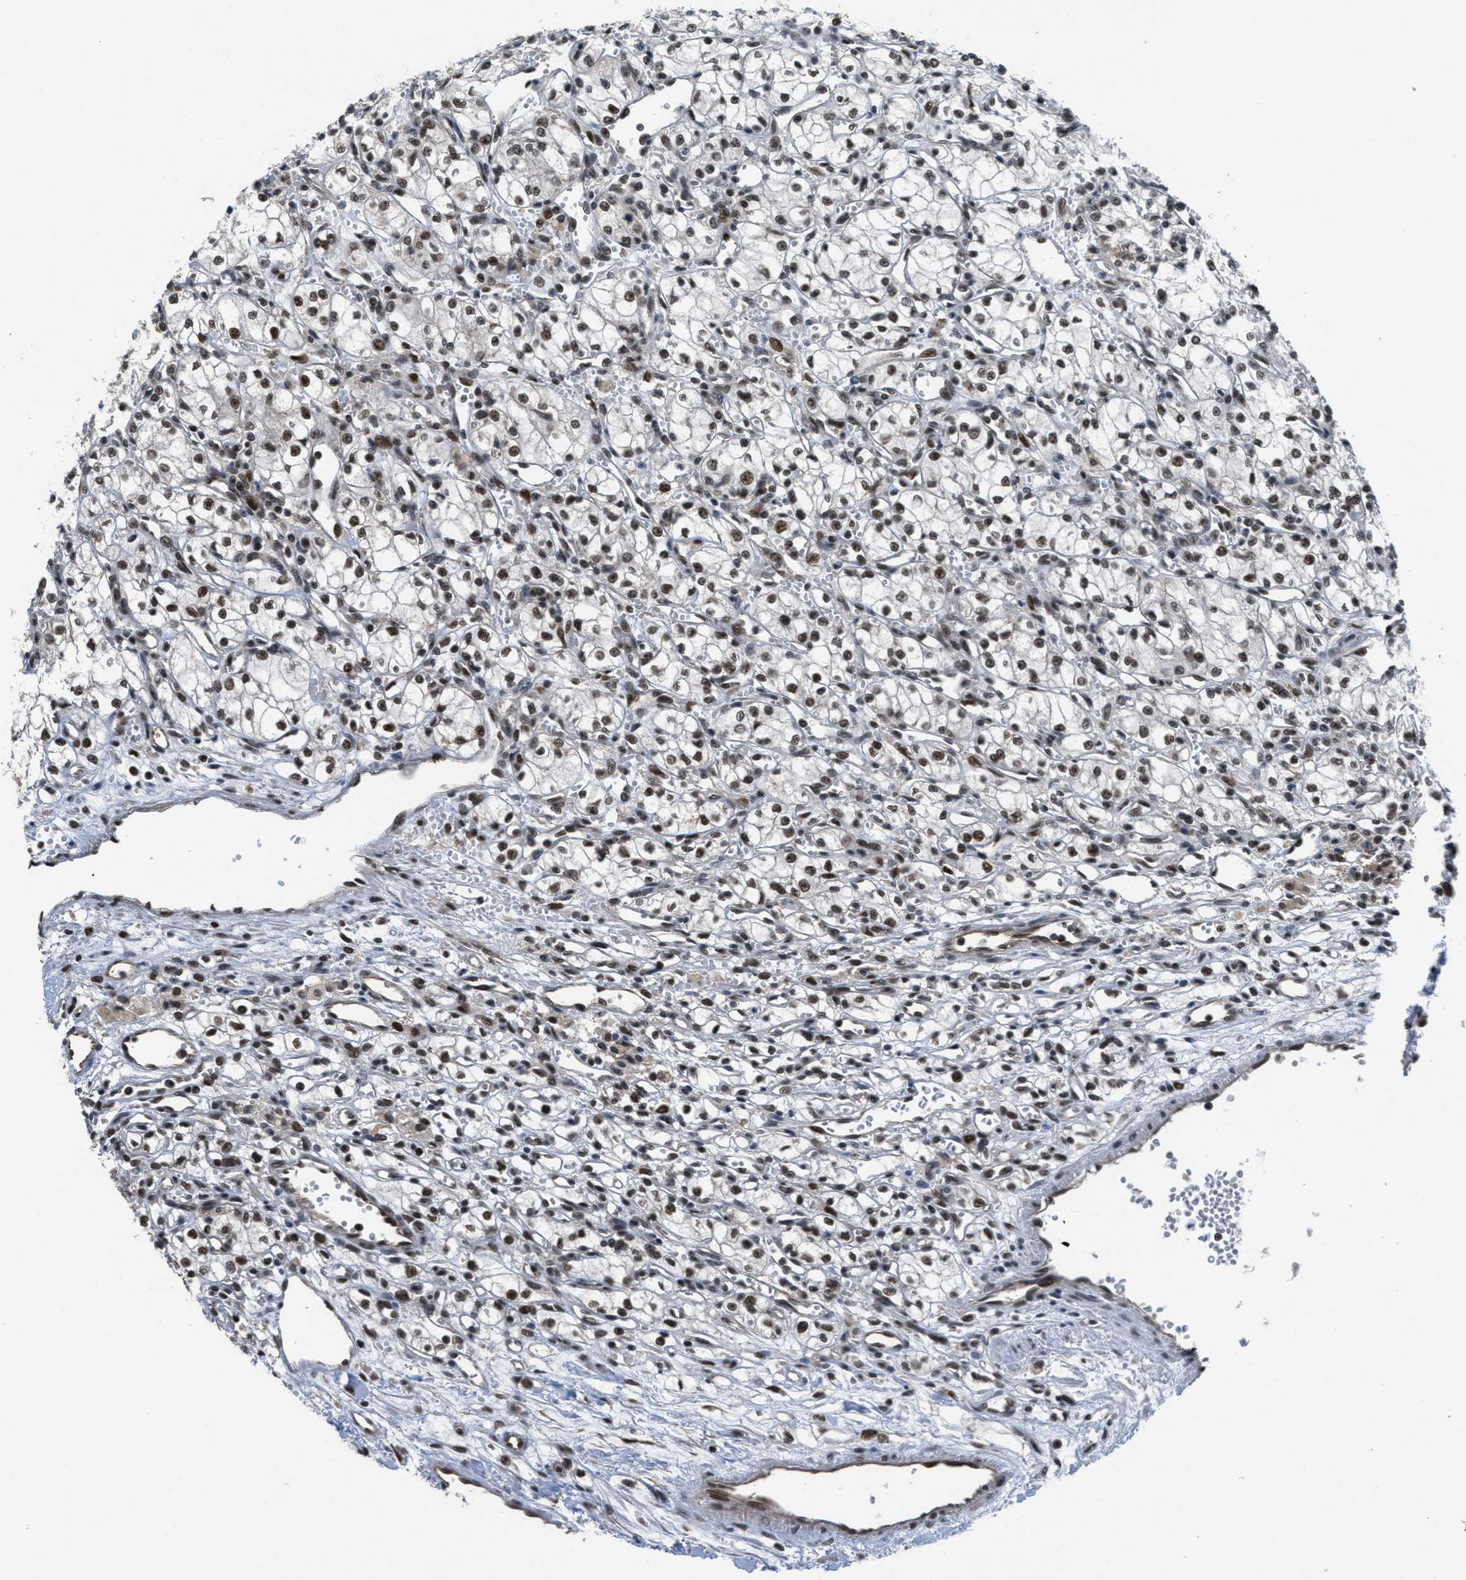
{"staining": {"intensity": "moderate", "quantity": ">75%", "location": "nuclear"}, "tissue": "renal cancer", "cell_type": "Tumor cells", "image_type": "cancer", "snomed": [{"axis": "morphology", "description": "Normal tissue, NOS"}, {"axis": "morphology", "description": "Adenocarcinoma, NOS"}, {"axis": "topography", "description": "Kidney"}], "caption": "Protein analysis of adenocarcinoma (renal) tissue displays moderate nuclear staining in approximately >75% of tumor cells. (DAB (3,3'-diaminobenzidine) = brown stain, brightfield microscopy at high magnification).", "gene": "CUL4B", "patient": {"sex": "male", "age": 59}}